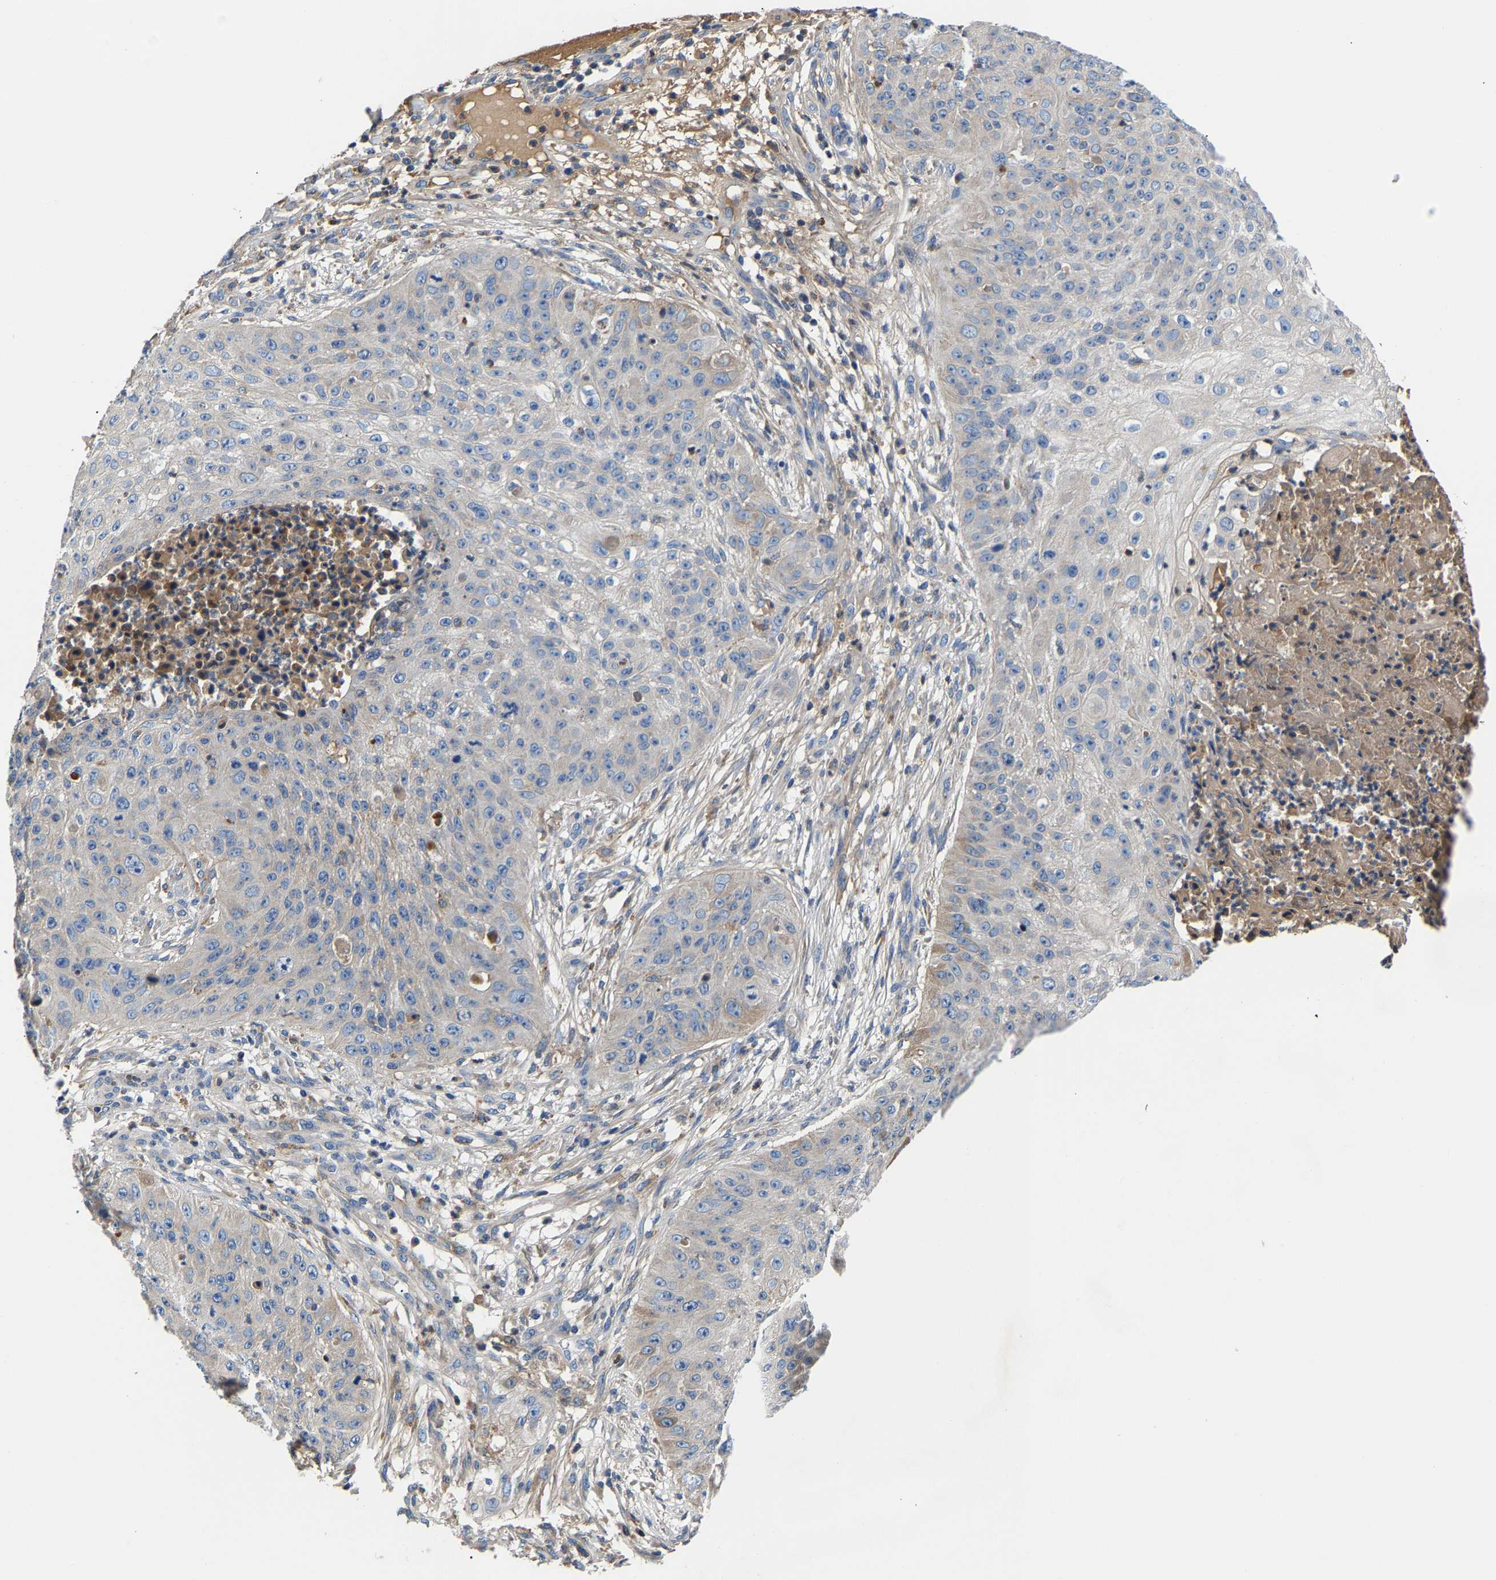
{"staining": {"intensity": "negative", "quantity": "none", "location": "none"}, "tissue": "skin cancer", "cell_type": "Tumor cells", "image_type": "cancer", "snomed": [{"axis": "morphology", "description": "Squamous cell carcinoma, NOS"}, {"axis": "topography", "description": "Skin"}], "caption": "Squamous cell carcinoma (skin) was stained to show a protein in brown. There is no significant expression in tumor cells. (Stains: DAB IHC with hematoxylin counter stain, Microscopy: brightfield microscopy at high magnification).", "gene": "CCDC171", "patient": {"sex": "female", "age": 80}}